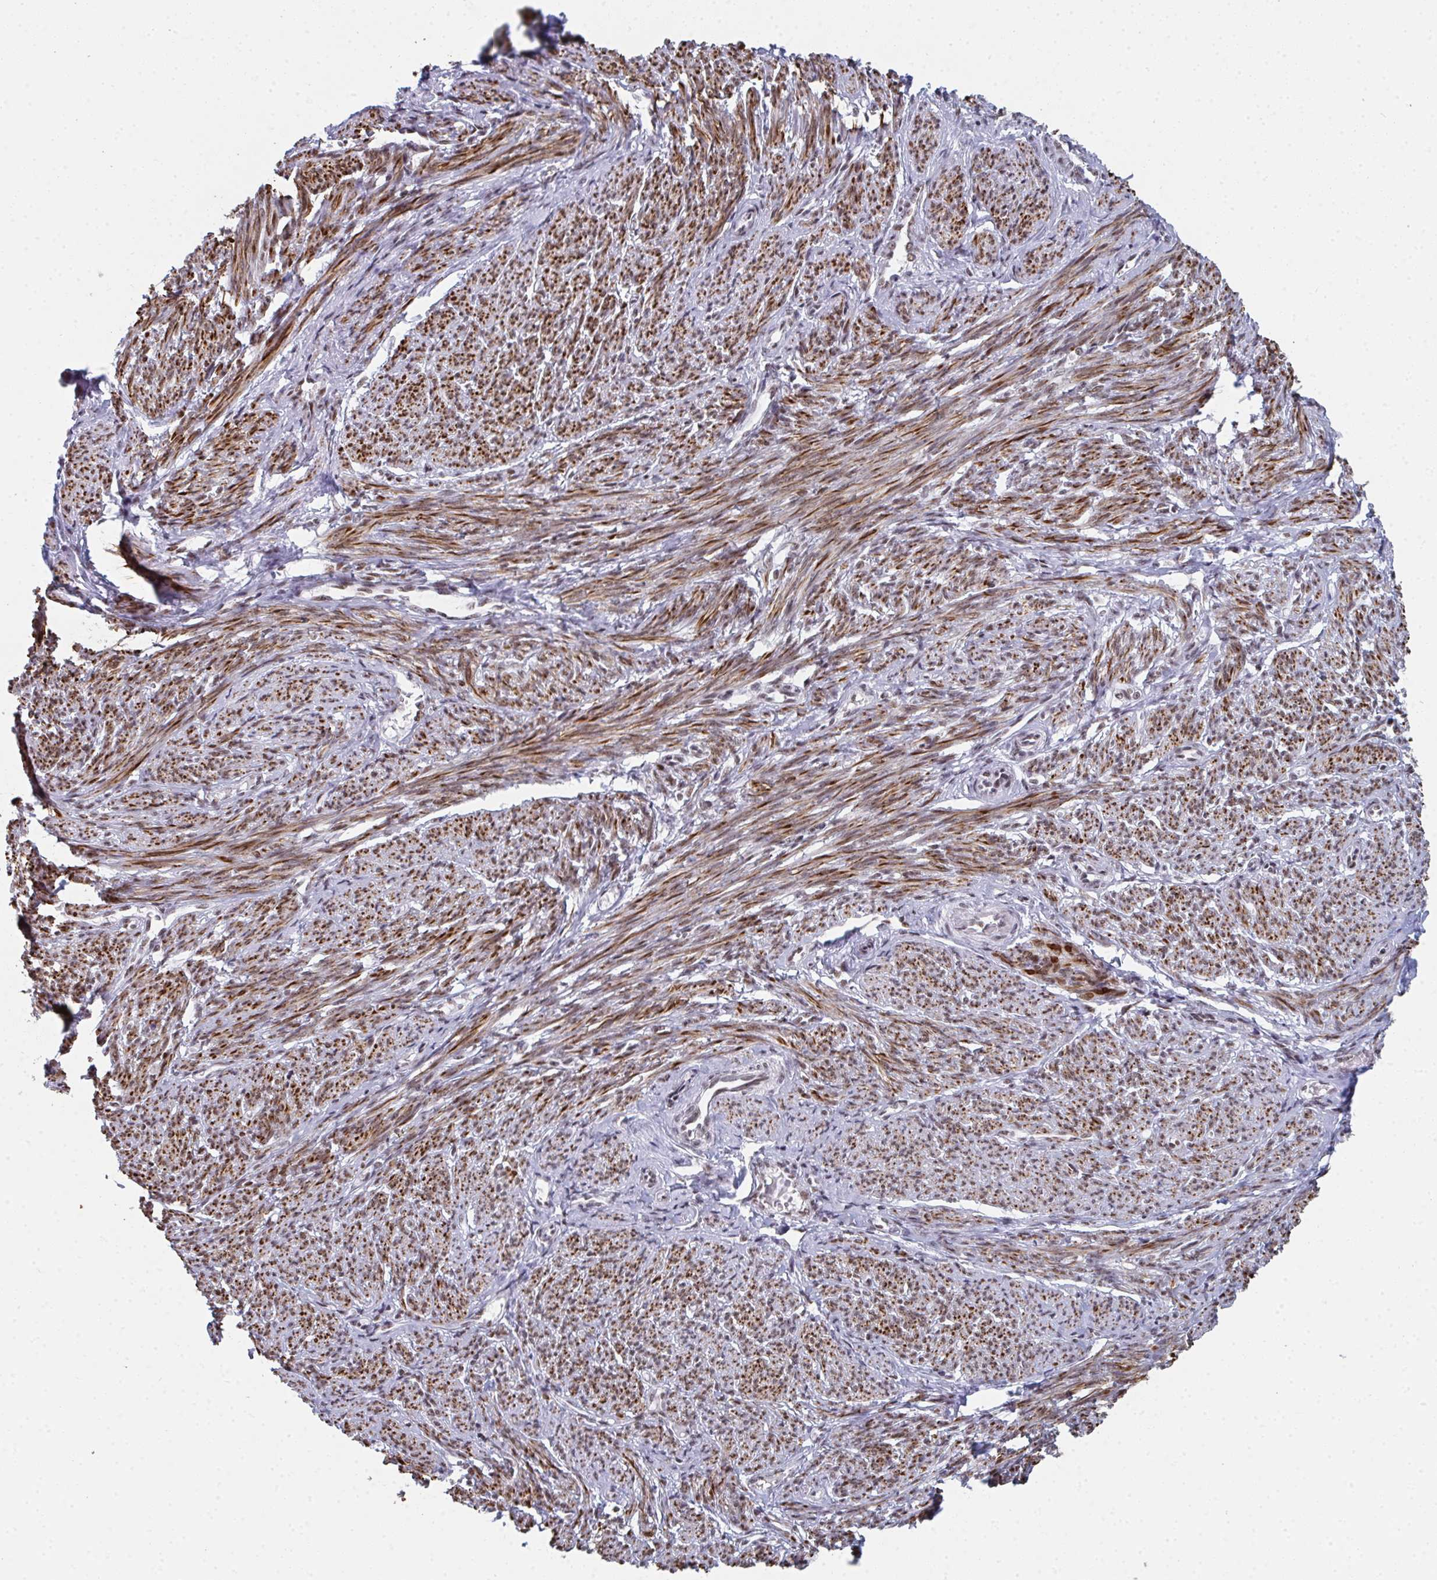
{"staining": {"intensity": "strong", "quantity": ">75%", "location": "cytoplasmic/membranous,nuclear"}, "tissue": "smooth muscle", "cell_type": "Smooth muscle cells", "image_type": "normal", "snomed": [{"axis": "morphology", "description": "Normal tissue, NOS"}, {"axis": "topography", "description": "Smooth muscle"}], "caption": "The image reveals a brown stain indicating the presence of a protein in the cytoplasmic/membranous,nuclear of smooth muscle cells in smooth muscle. The staining is performed using DAB (3,3'-diaminobenzidine) brown chromogen to label protein expression. The nuclei are counter-stained blue using hematoxylin.", "gene": "SNRNP70", "patient": {"sex": "female", "age": 65}}